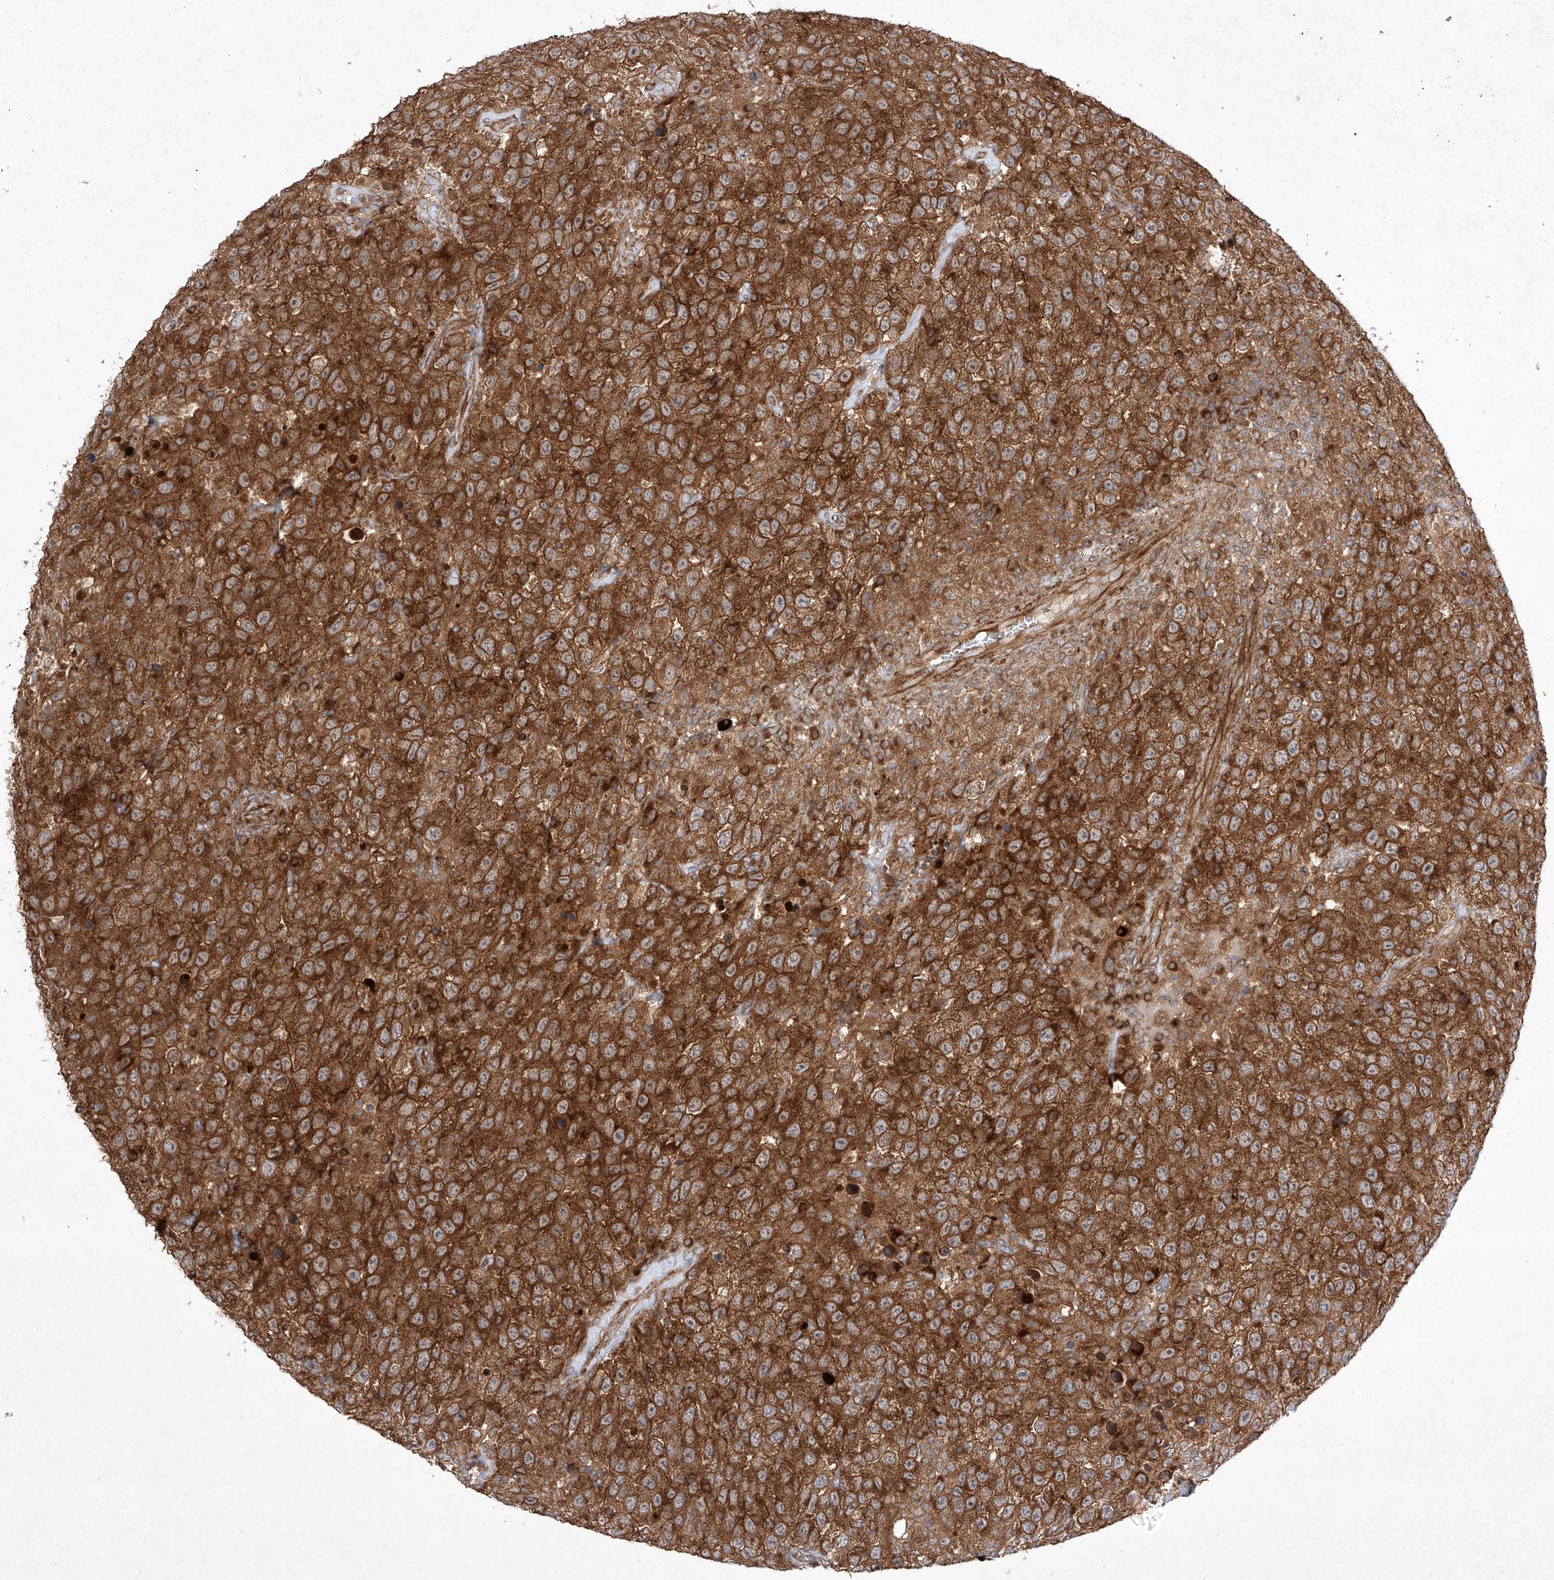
{"staining": {"intensity": "strong", "quantity": ">75%", "location": "cytoplasmic/membranous"}, "tissue": "testis cancer", "cell_type": "Tumor cells", "image_type": "cancer", "snomed": [{"axis": "morphology", "description": "Seminoma, NOS"}, {"axis": "topography", "description": "Testis"}], "caption": "This image exhibits immunohistochemistry (IHC) staining of testis seminoma, with high strong cytoplasmic/membranous expression in approximately >75% of tumor cells.", "gene": "YKT6", "patient": {"sex": "male", "age": 41}}